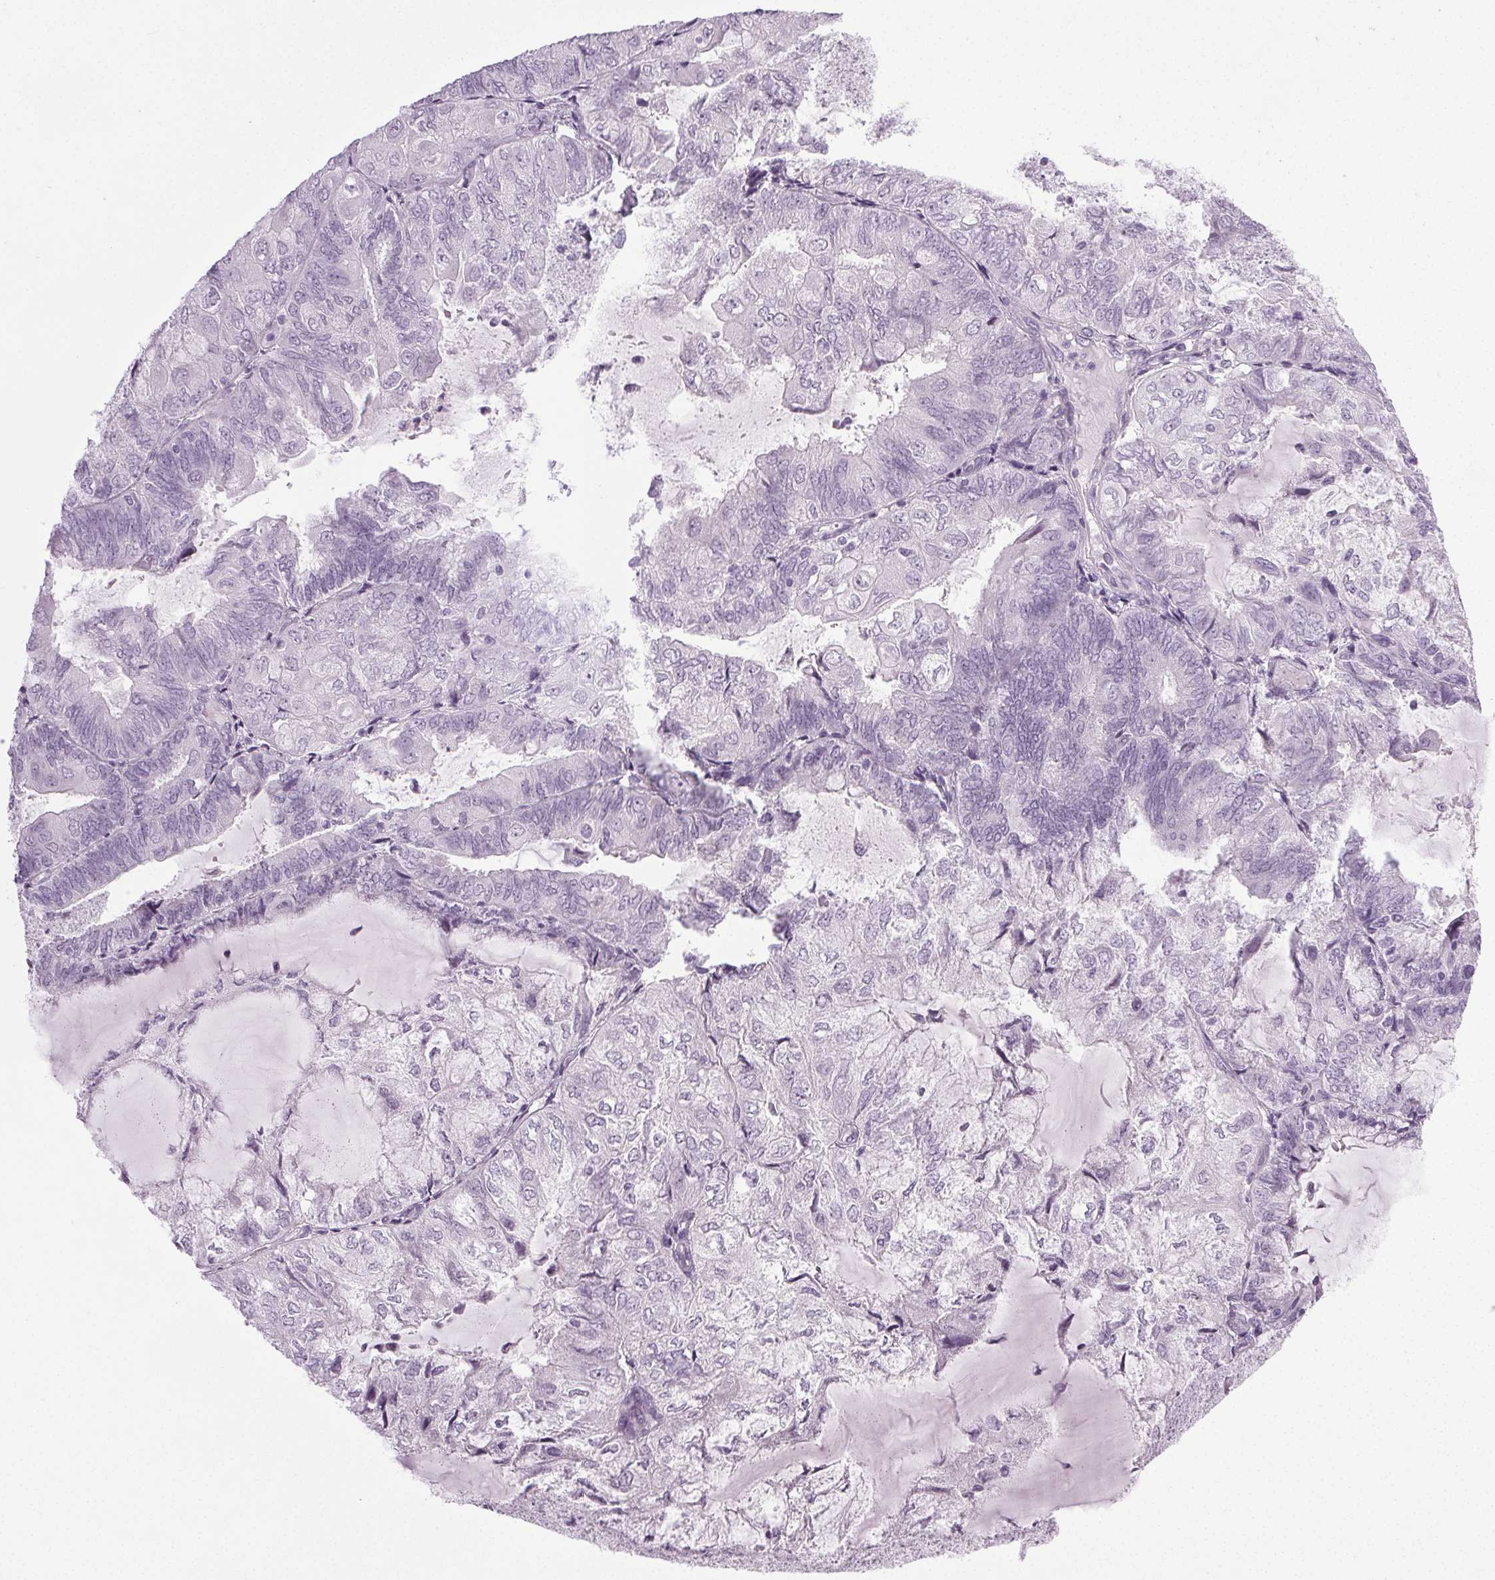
{"staining": {"intensity": "negative", "quantity": "none", "location": "none"}, "tissue": "endometrial cancer", "cell_type": "Tumor cells", "image_type": "cancer", "snomed": [{"axis": "morphology", "description": "Adenocarcinoma, NOS"}, {"axis": "topography", "description": "Endometrium"}], "caption": "This is an IHC histopathology image of endometrial adenocarcinoma. There is no expression in tumor cells.", "gene": "IGF2BP1", "patient": {"sex": "female", "age": 81}}